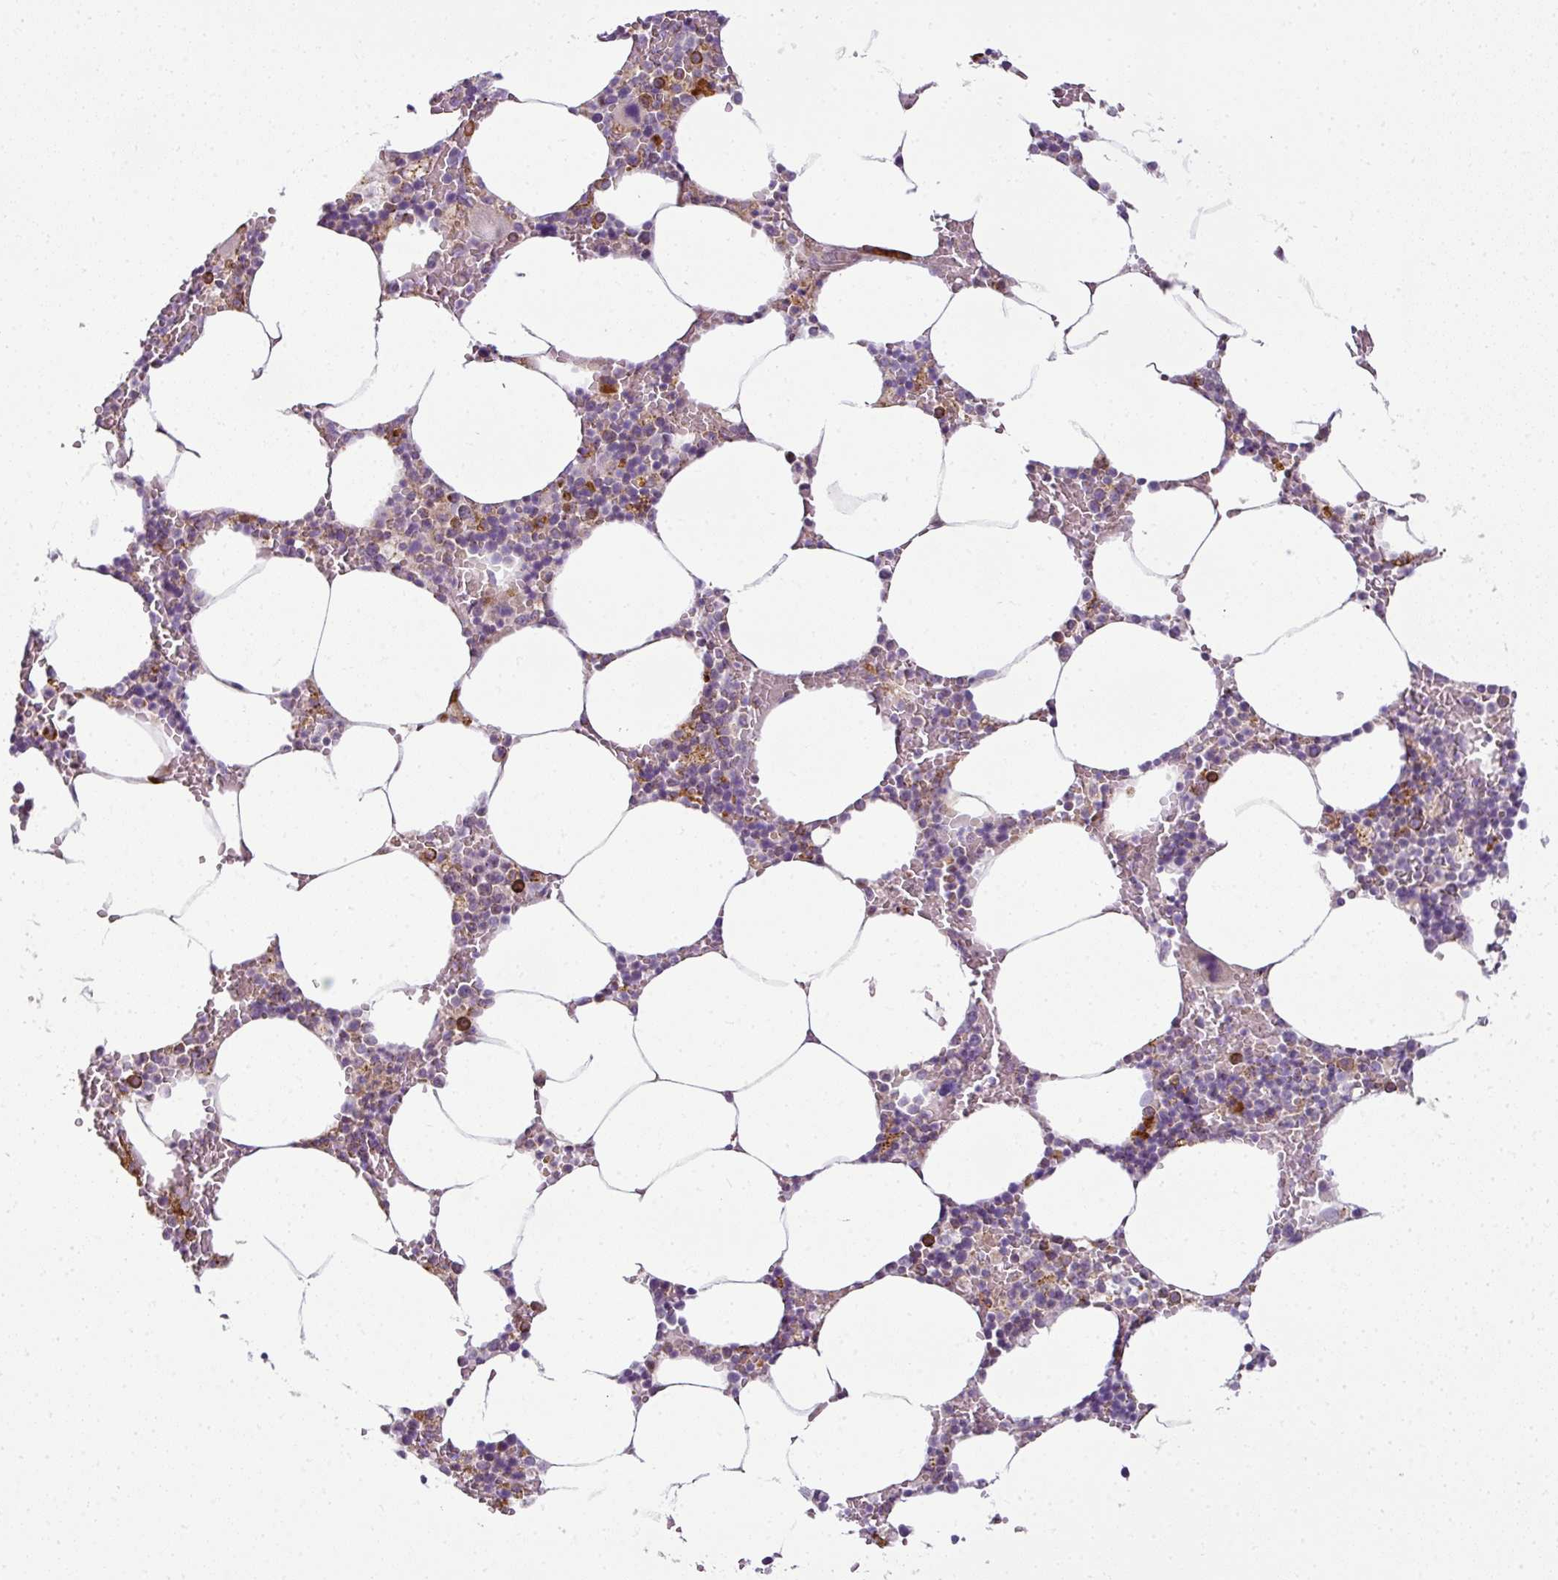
{"staining": {"intensity": "strong", "quantity": "<25%", "location": "cytoplasmic/membranous"}, "tissue": "bone marrow", "cell_type": "Hematopoietic cells", "image_type": "normal", "snomed": [{"axis": "morphology", "description": "Normal tissue, NOS"}, {"axis": "topography", "description": "Bone marrow"}], "caption": "Protein expression analysis of unremarkable bone marrow displays strong cytoplasmic/membranous expression in approximately <25% of hematopoietic cells. Ihc stains the protein in brown and the nuclei are stained blue.", "gene": "ANKRD18A", "patient": {"sex": "male", "age": 70}}